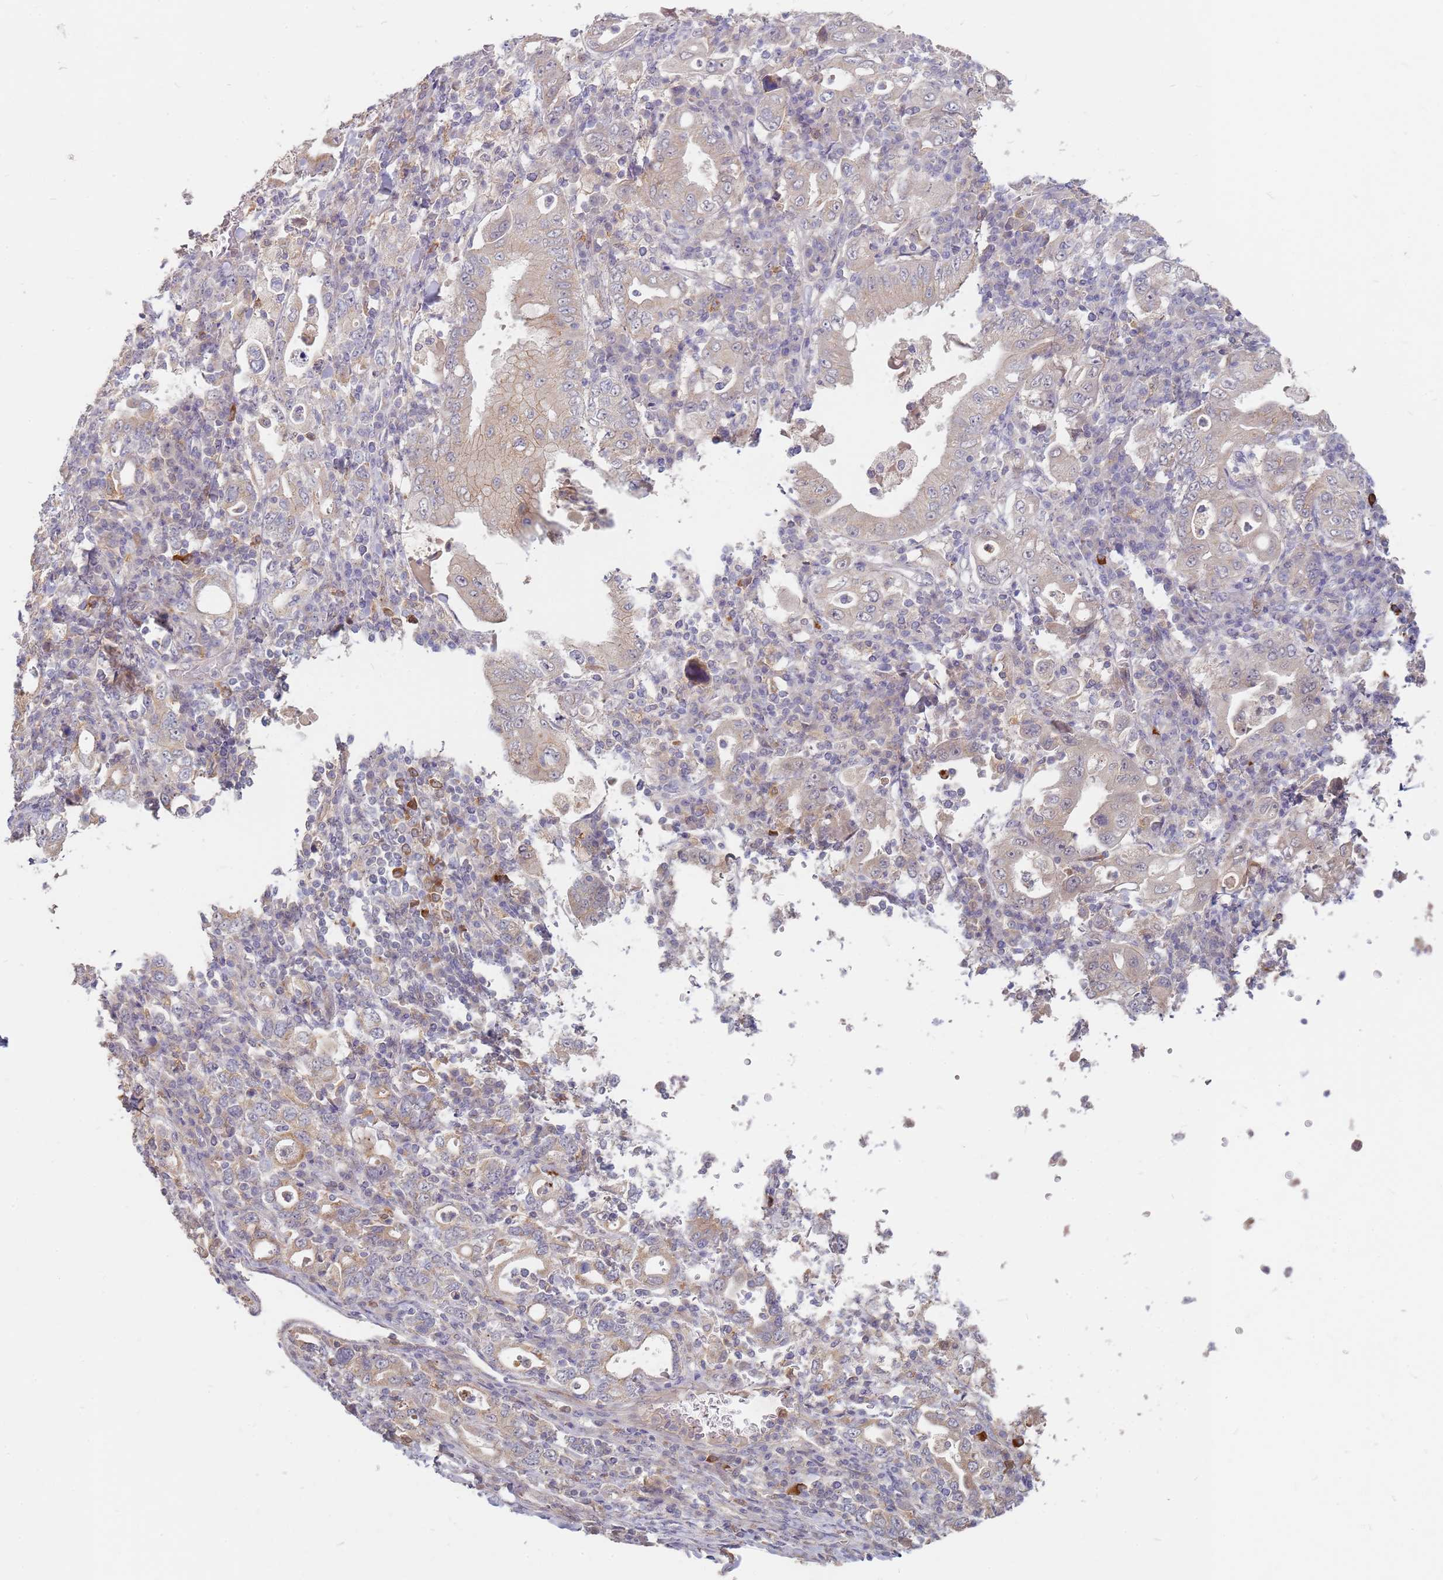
{"staining": {"intensity": "negative", "quantity": "none", "location": "none"}, "tissue": "stomach cancer", "cell_type": "Tumor cells", "image_type": "cancer", "snomed": [{"axis": "morphology", "description": "Normal tissue, NOS"}, {"axis": "morphology", "description": "Adenocarcinoma, NOS"}, {"axis": "topography", "description": "Esophagus"}, {"axis": "topography", "description": "Stomach, upper"}, {"axis": "topography", "description": "Peripheral nerve tissue"}], "caption": "The micrograph shows no staining of tumor cells in stomach cancer.", "gene": "MPEG1", "patient": {"sex": "male", "age": 62}}